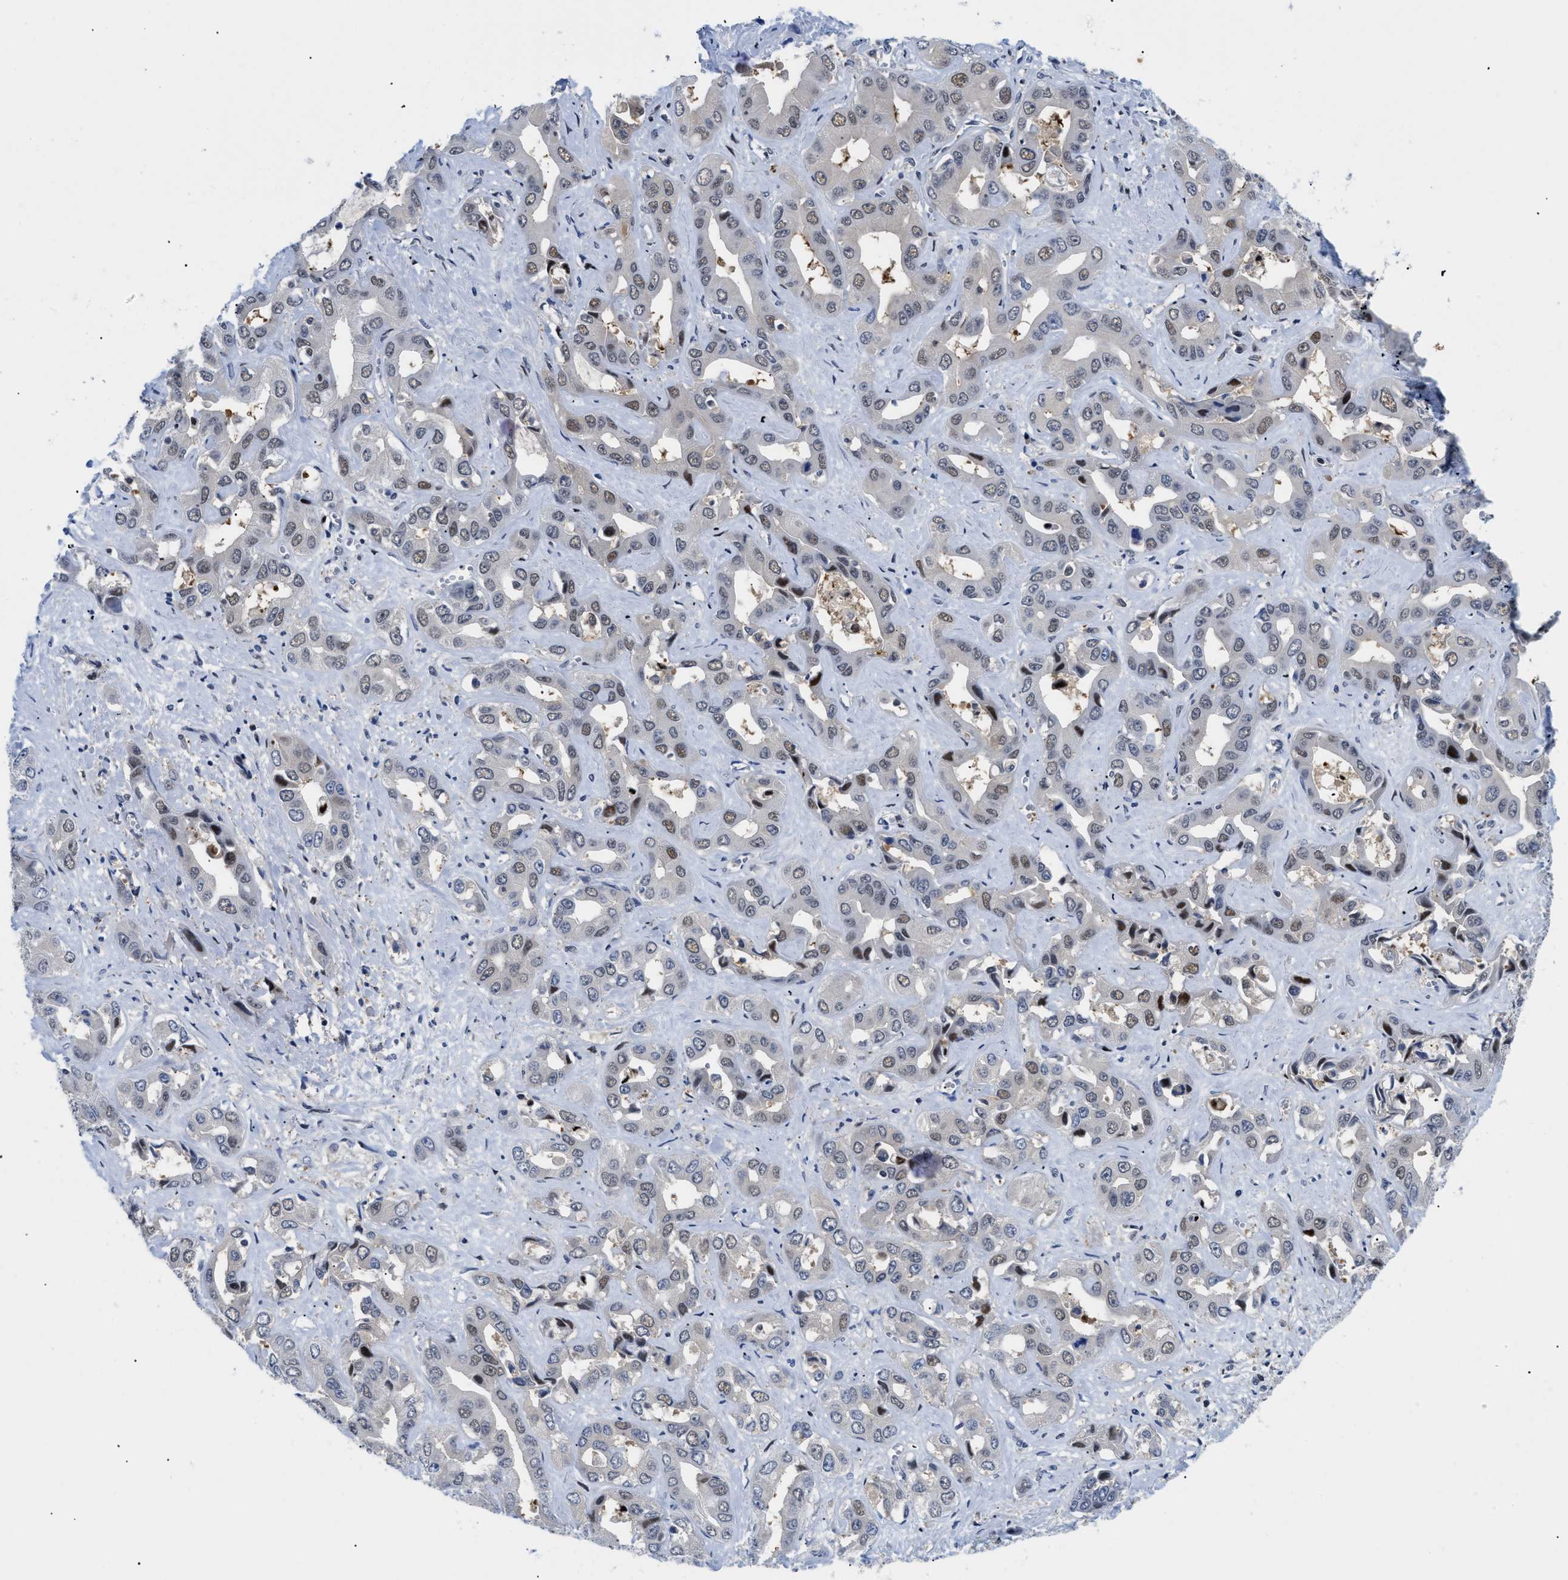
{"staining": {"intensity": "weak", "quantity": "<25%", "location": "nuclear"}, "tissue": "liver cancer", "cell_type": "Tumor cells", "image_type": "cancer", "snomed": [{"axis": "morphology", "description": "Cholangiocarcinoma"}, {"axis": "topography", "description": "Liver"}], "caption": "Photomicrograph shows no significant protein positivity in tumor cells of liver cancer.", "gene": "SLC29A2", "patient": {"sex": "female", "age": 52}}